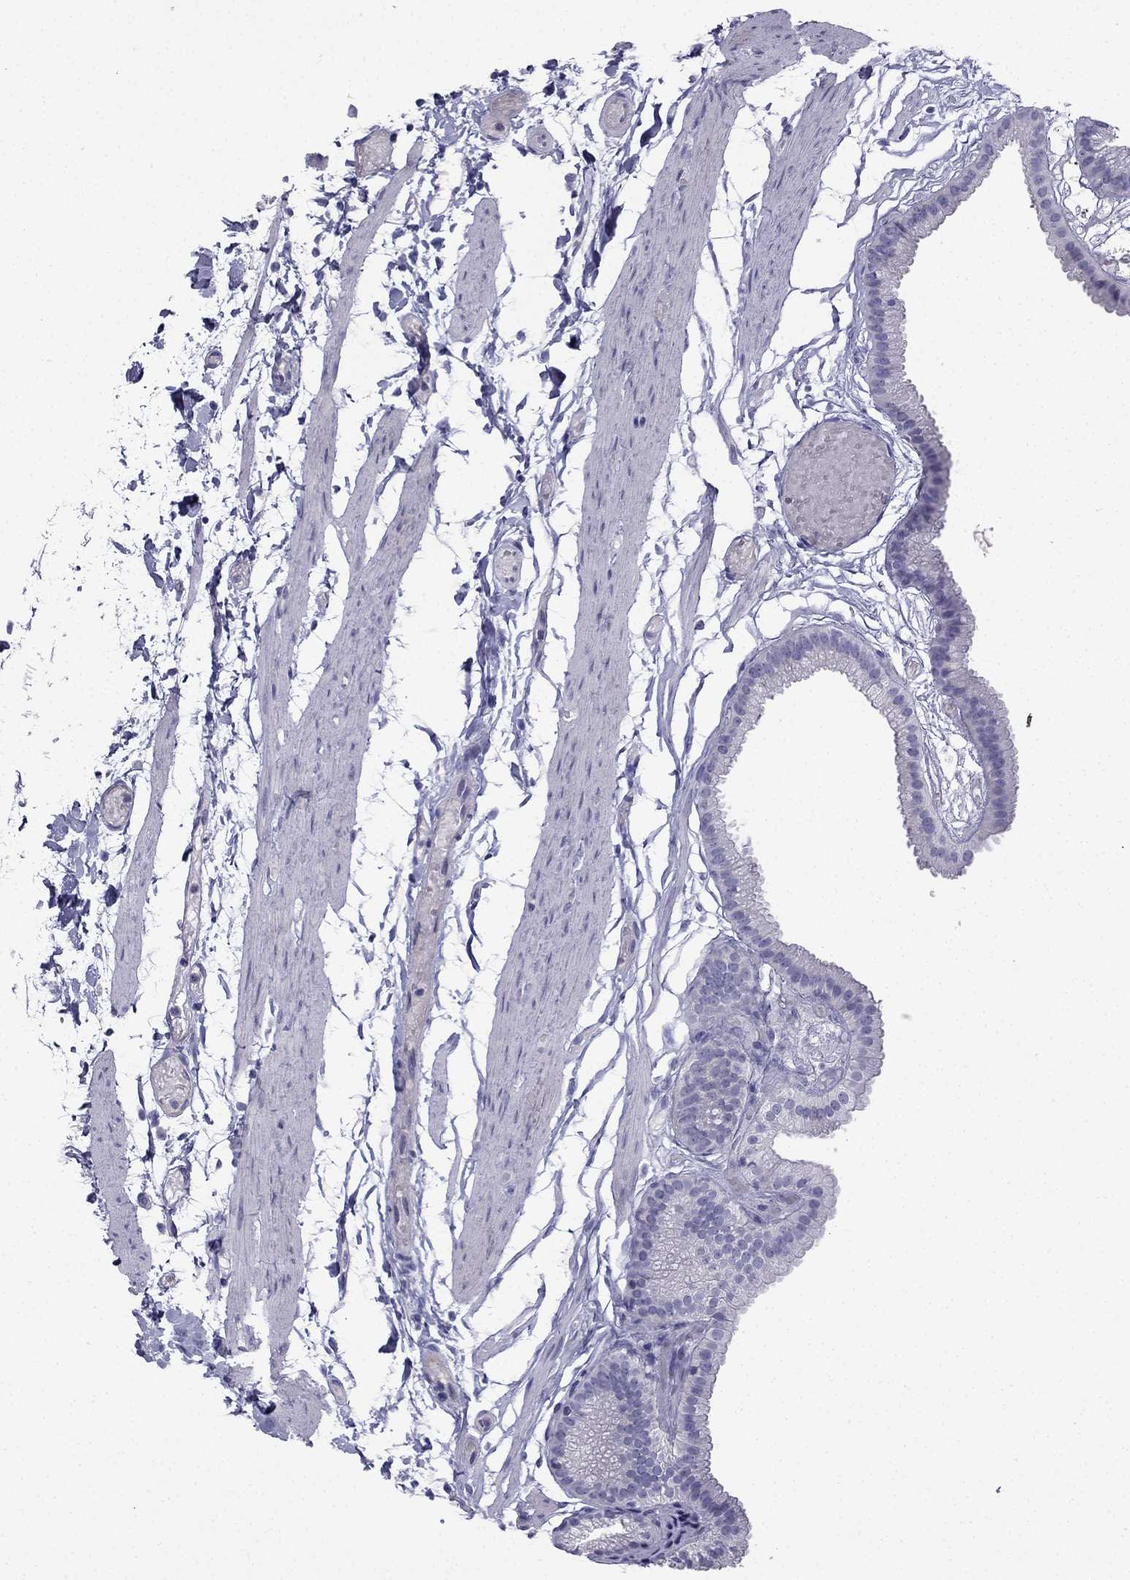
{"staining": {"intensity": "negative", "quantity": "none", "location": "none"}, "tissue": "gallbladder", "cell_type": "Glandular cells", "image_type": "normal", "snomed": [{"axis": "morphology", "description": "Normal tissue, NOS"}, {"axis": "topography", "description": "Gallbladder"}], "caption": "IHC of unremarkable human gallbladder exhibits no staining in glandular cells. (DAB (3,3'-diaminobenzidine) immunohistochemistry (IHC) visualized using brightfield microscopy, high magnification).", "gene": "GJA8", "patient": {"sex": "female", "age": 45}}